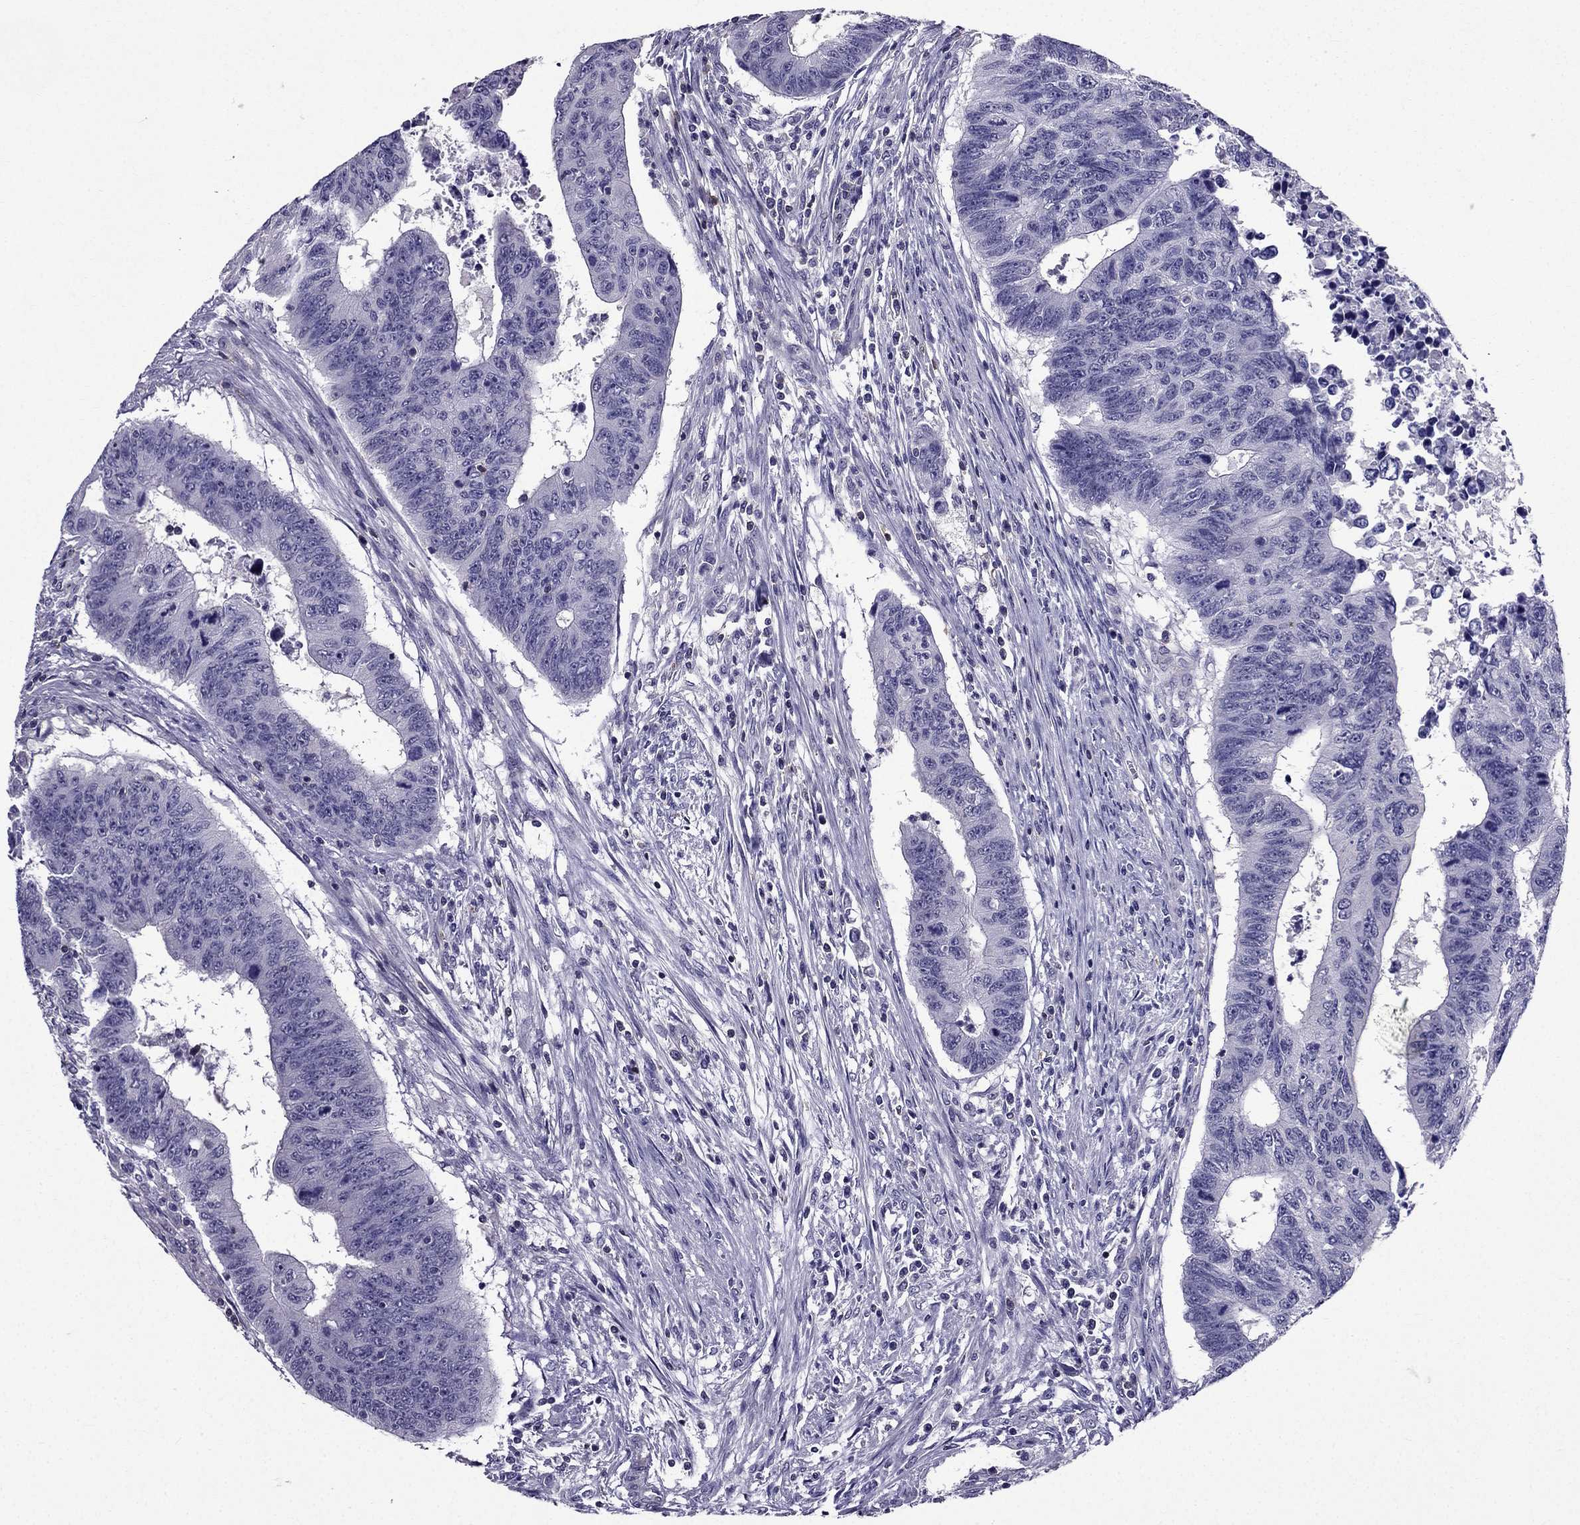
{"staining": {"intensity": "negative", "quantity": "none", "location": "none"}, "tissue": "colorectal cancer", "cell_type": "Tumor cells", "image_type": "cancer", "snomed": [{"axis": "morphology", "description": "Adenocarcinoma, NOS"}, {"axis": "topography", "description": "Rectum"}], "caption": "The micrograph reveals no significant positivity in tumor cells of adenocarcinoma (colorectal).", "gene": "AAK1", "patient": {"sex": "female", "age": 85}}